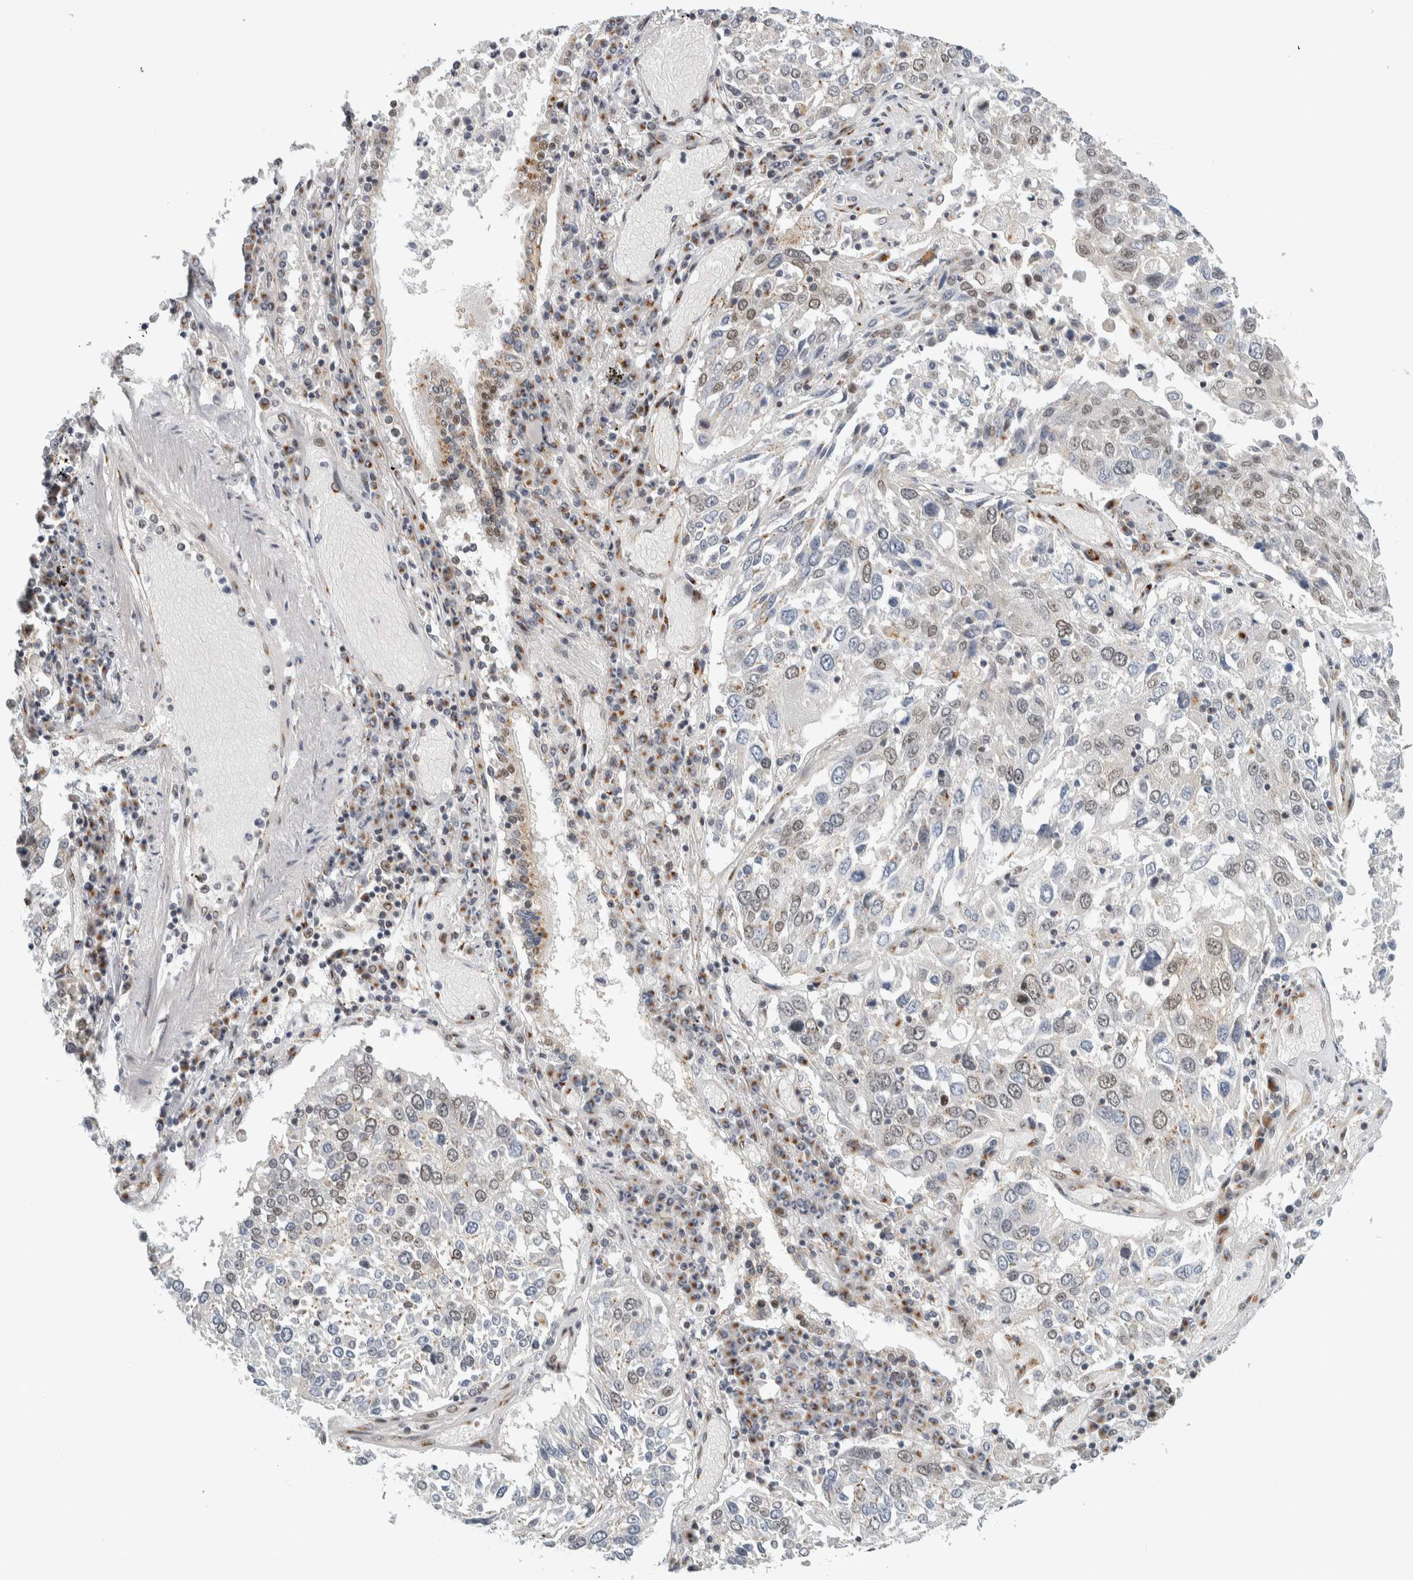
{"staining": {"intensity": "weak", "quantity": "<25%", "location": "nuclear"}, "tissue": "lung cancer", "cell_type": "Tumor cells", "image_type": "cancer", "snomed": [{"axis": "morphology", "description": "Squamous cell carcinoma, NOS"}, {"axis": "topography", "description": "Lung"}], "caption": "Lung cancer was stained to show a protein in brown. There is no significant staining in tumor cells.", "gene": "ZMYND8", "patient": {"sex": "male", "age": 65}}